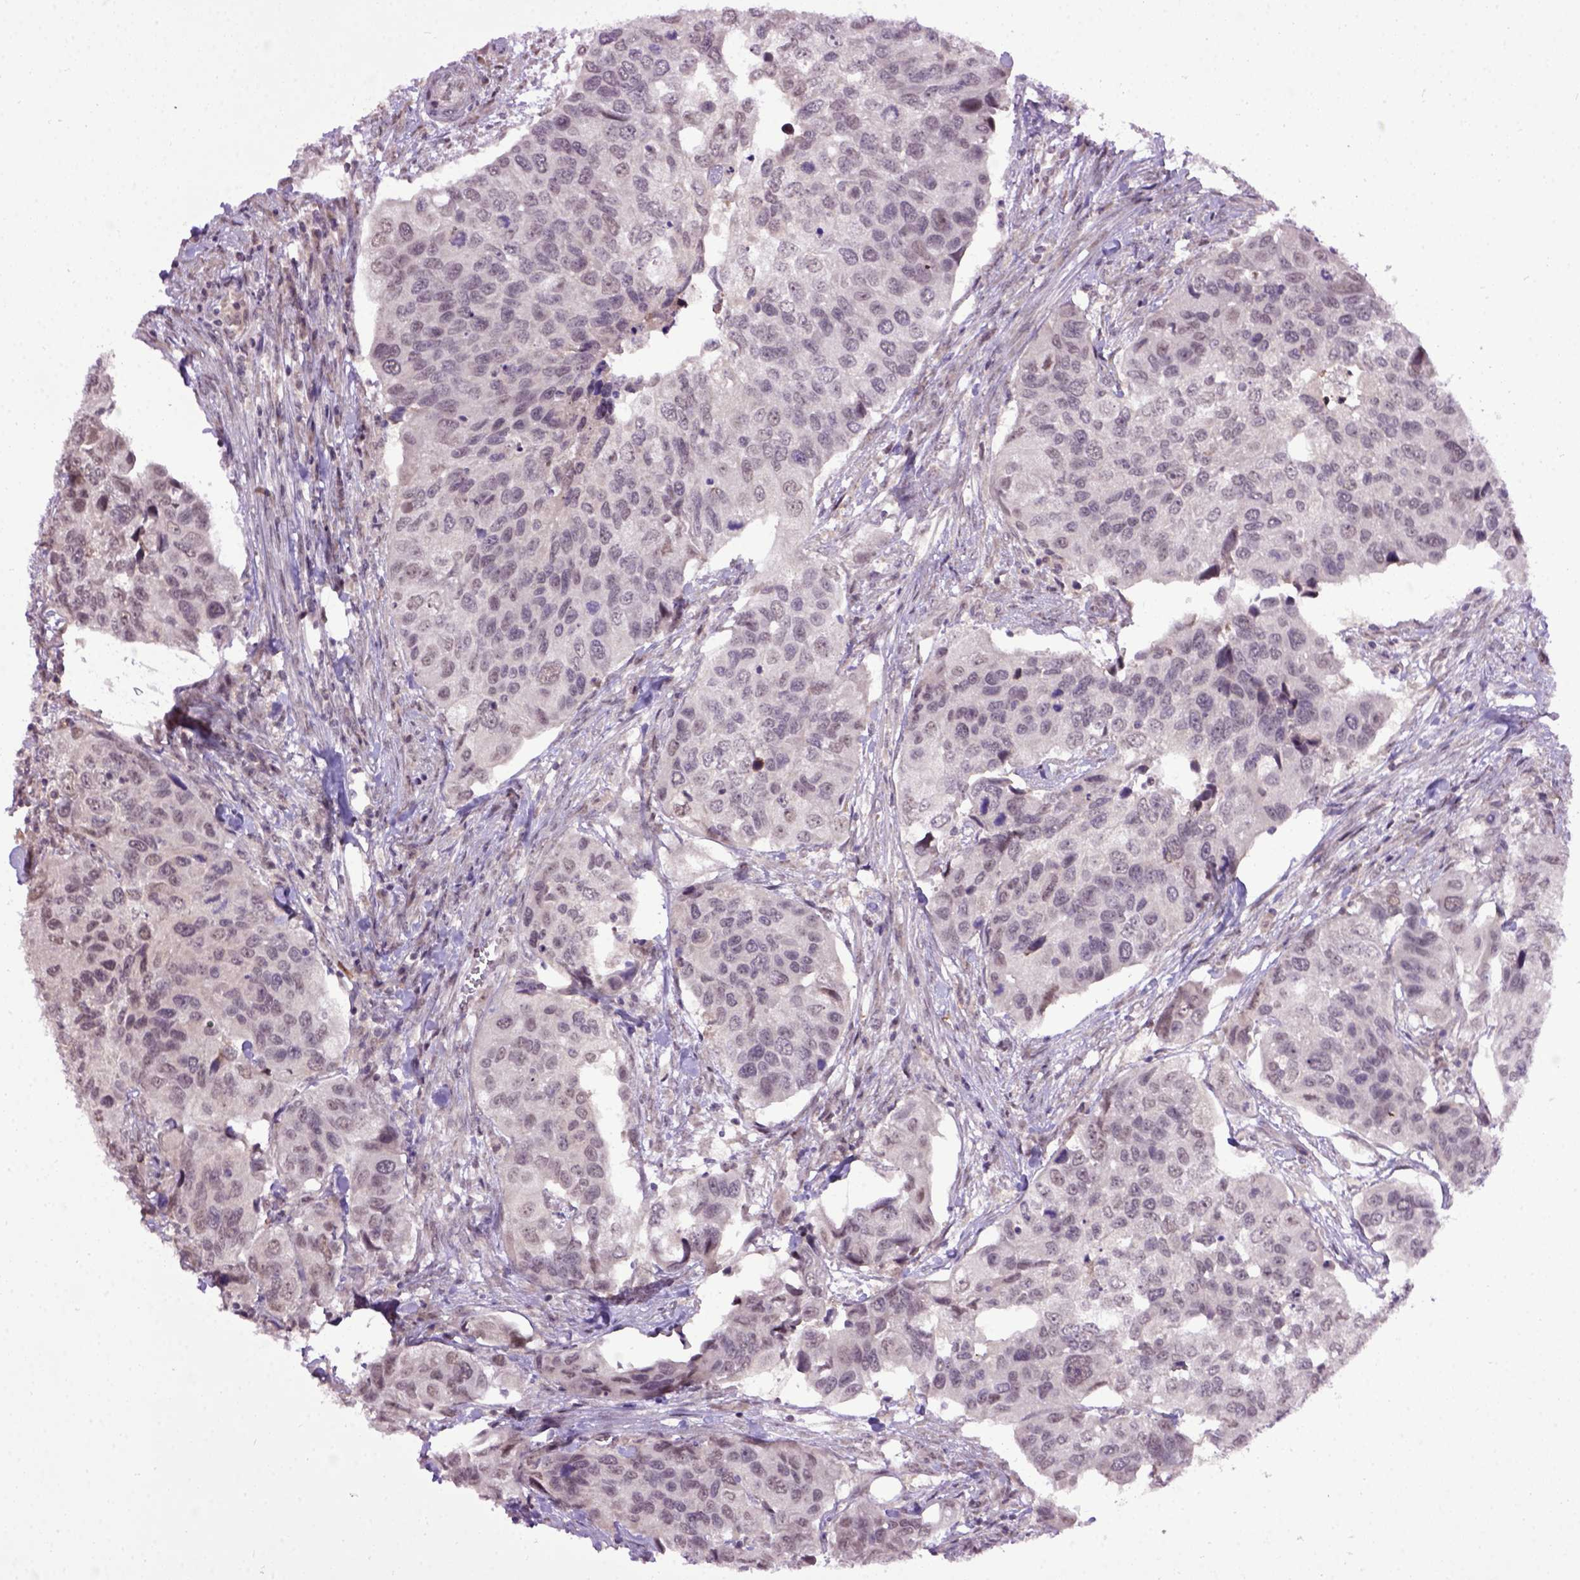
{"staining": {"intensity": "negative", "quantity": "none", "location": "none"}, "tissue": "urothelial cancer", "cell_type": "Tumor cells", "image_type": "cancer", "snomed": [{"axis": "morphology", "description": "Urothelial carcinoma, High grade"}, {"axis": "topography", "description": "Urinary bladder"}], "caption": "Micrograph shows no protein positivity in tumor cells of urothelial cancer tissue.", "gene": "RAB43", "patient": {"sex": "male", "age": 60}}